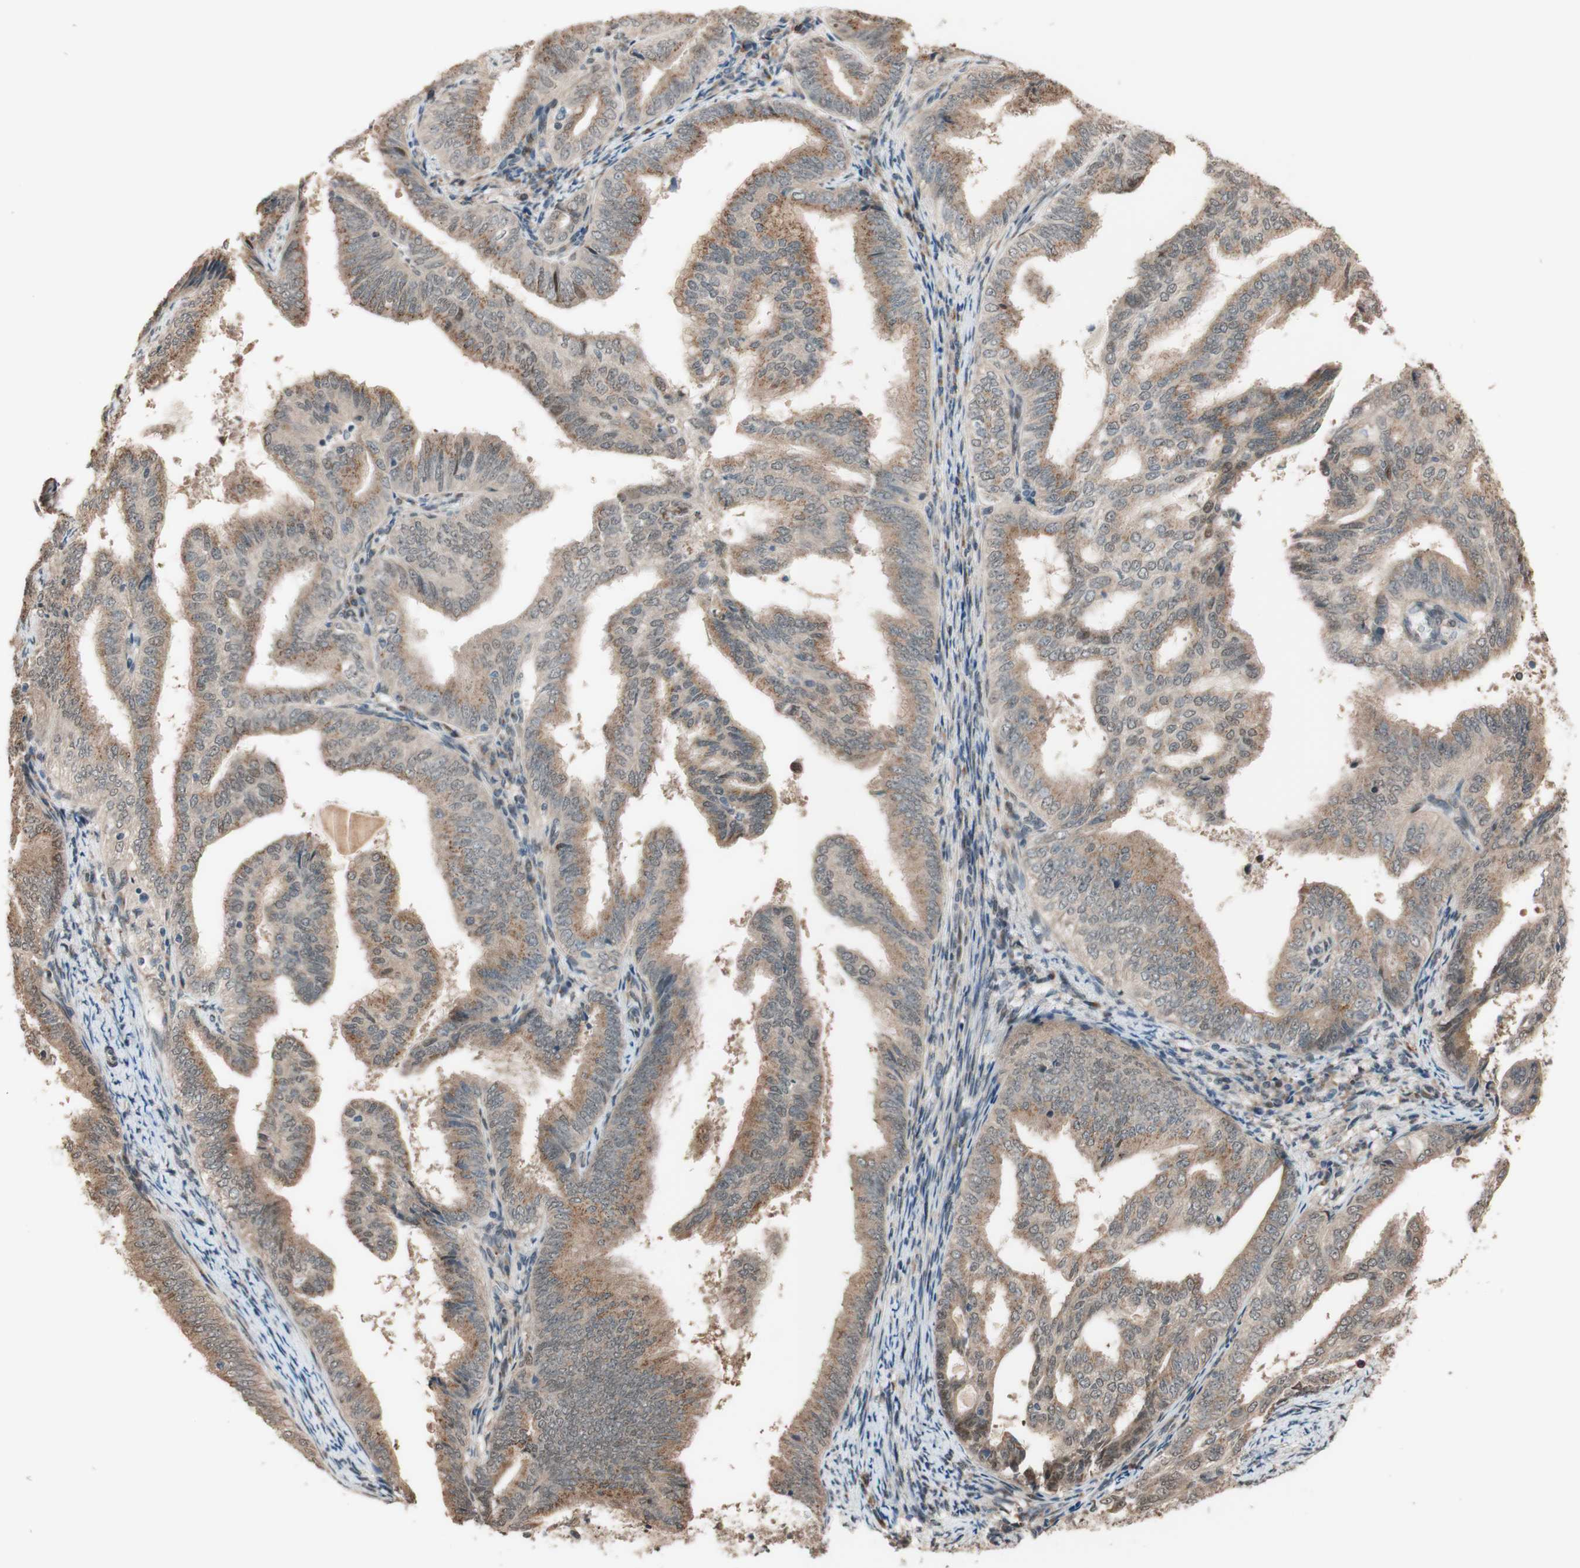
{"staining": {"intensity": "weak", "quantity": ">75%", "location": "cytoplasmic/membranous"}, "tissue": "endometrial cancer", "cell_type": "Tumor cells", "image_type": "cancer", "snomed": [{"axis": "morphology", "description": "Adenocarcinoma, NOS"}, {"axis": "topography", "description": "Endometrium"}], "caption": "Protein staining exhibits weak cytoplasmic/membranous staining in about >75% of tumor cells in endometrial cancer.", "gene": "CCNC", "patient": {"sex": "female", "age": 58}}